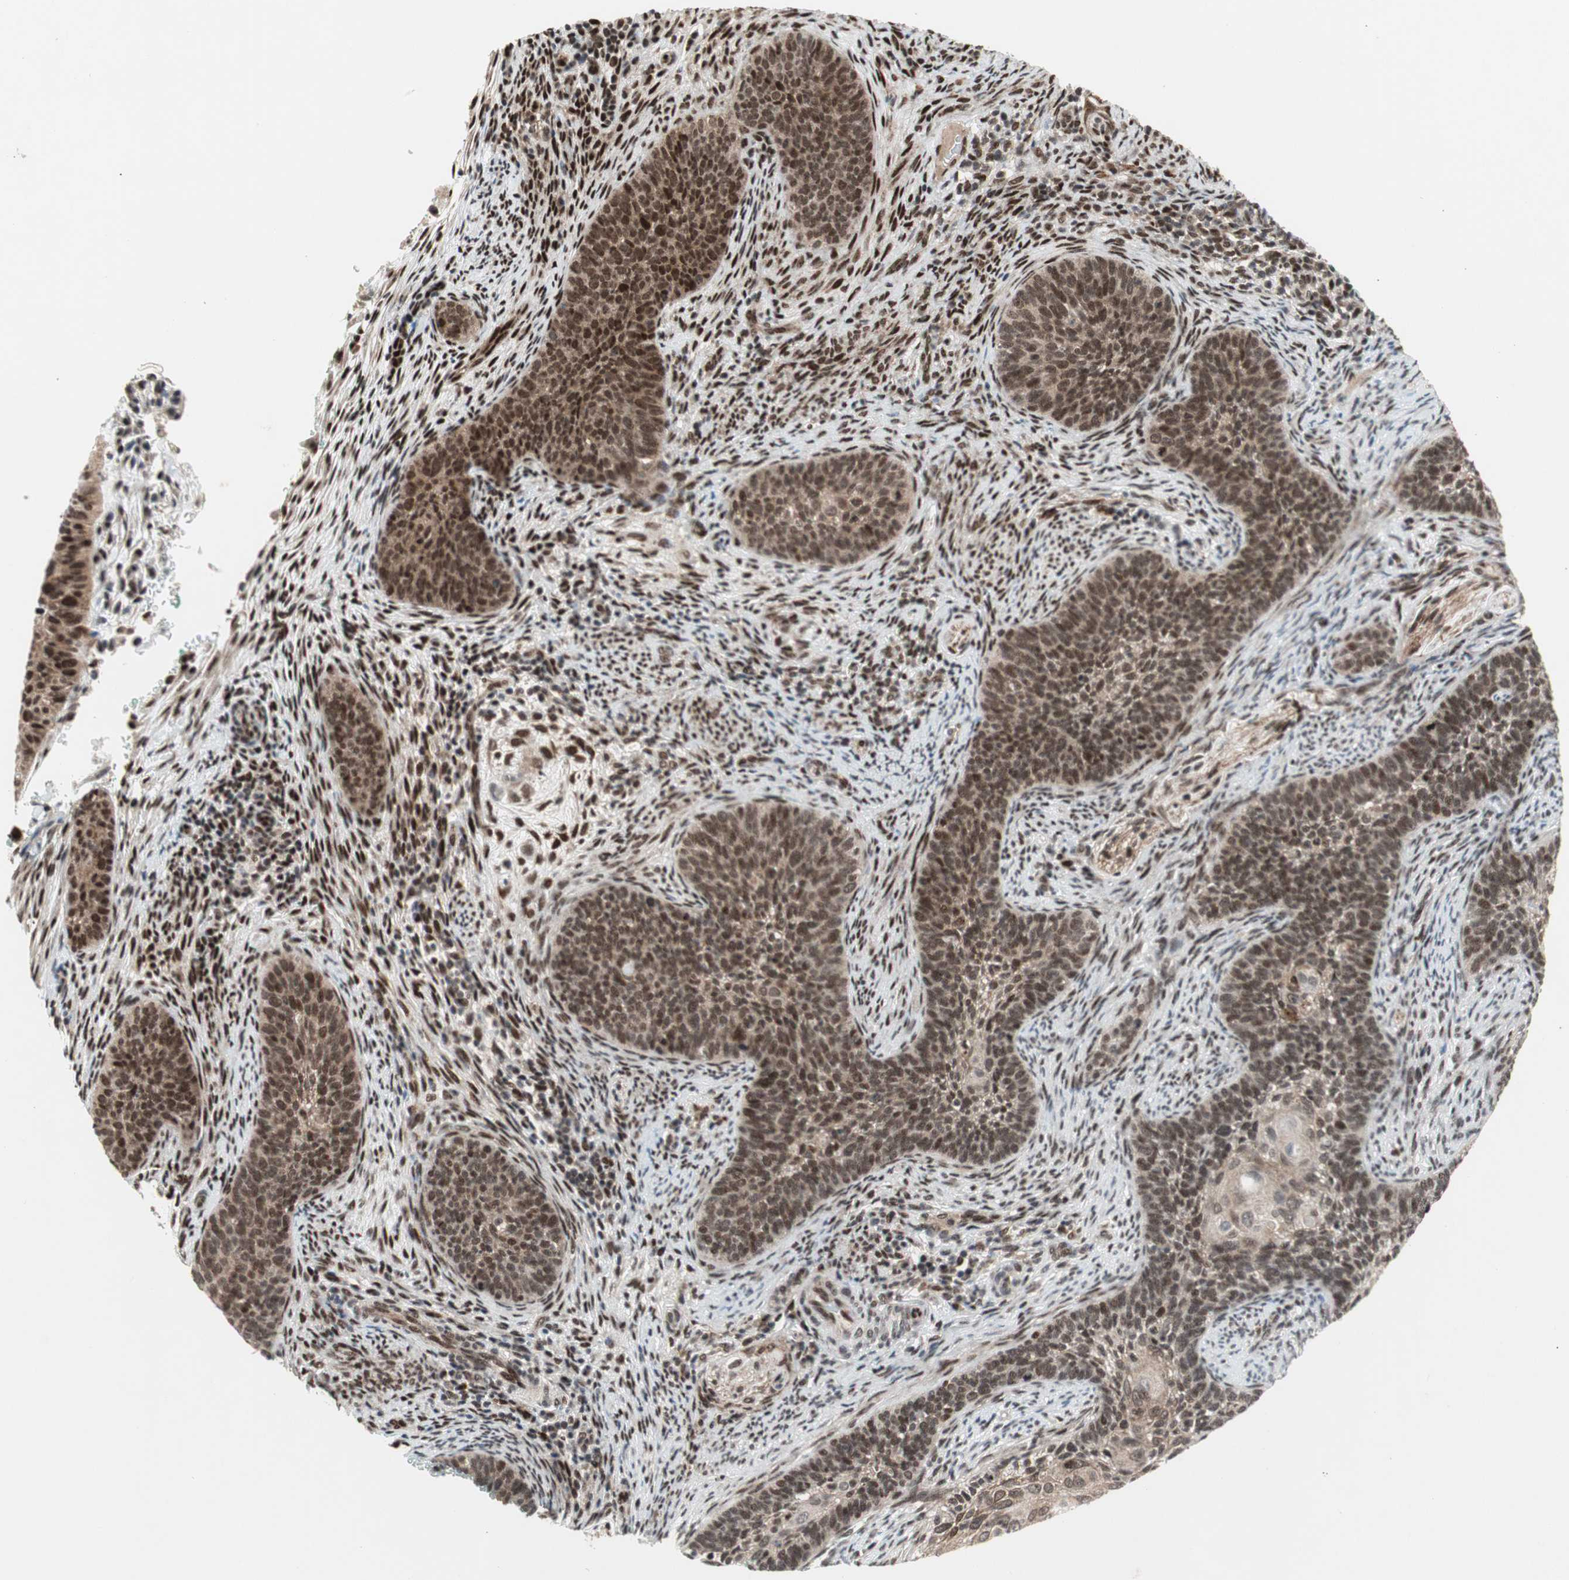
{"staining": {"intensity": "moderate", "quantity": ">75%", "location": "nuclear"}, "tissue": "cervical cancer", "cell_type": "Tumor cells", "image_type": "cancer", "snomed": [{"axis": "morphology", "description": "Squamous cell carcinoma, NOS"}, {"axis": "topography", "description": "Cervix"}], "caption": "Moderate nuclear expression for a protein is present in approximately >75% of tumor cells of cervical cancer using immunohistochemistry.", "gene": "TCF12", "patient": {"sex": "female", "age": 33}}